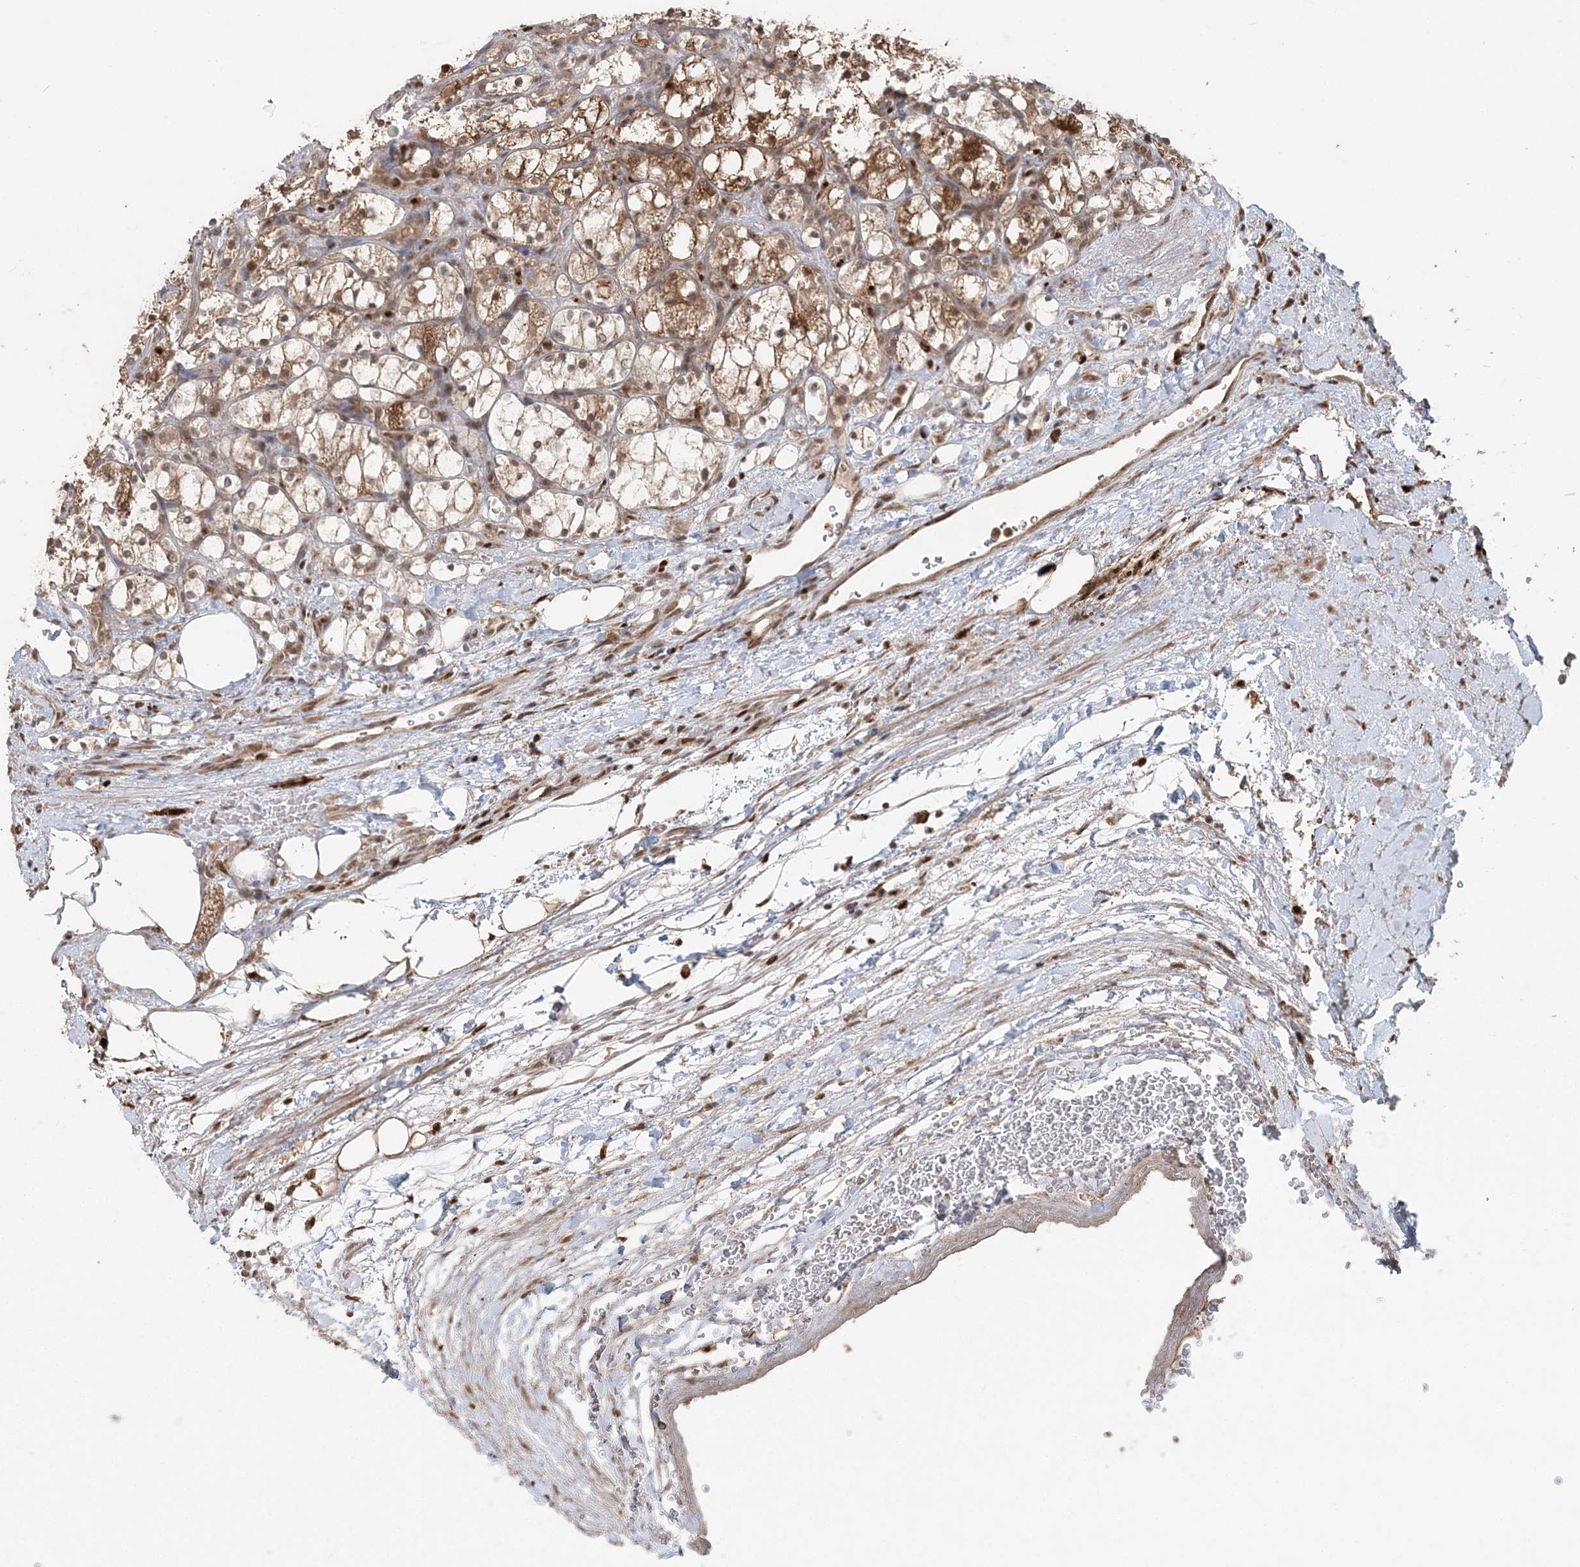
{"staining": {"intensity": "moderate", "quantity": ">75%", "location": "cytoplasmic/membranous"}, "tissue": "renal cancer", "cell_type": "Tumor cells", "image_type": "cancer", "snomed": [{"axis": "morphology", "description": "Adenocarcinoma, NOS"}, {"axis": "topography", "description": "Kidney"}], "caption": "Protein analysis of adenocarcinoma (renal) tissue reveals moderate cytoplasmic/membranous positivity in about >75% of tumor cells.", "gene": "SLU7", "patient": {"sex": "female", "age": 69}}